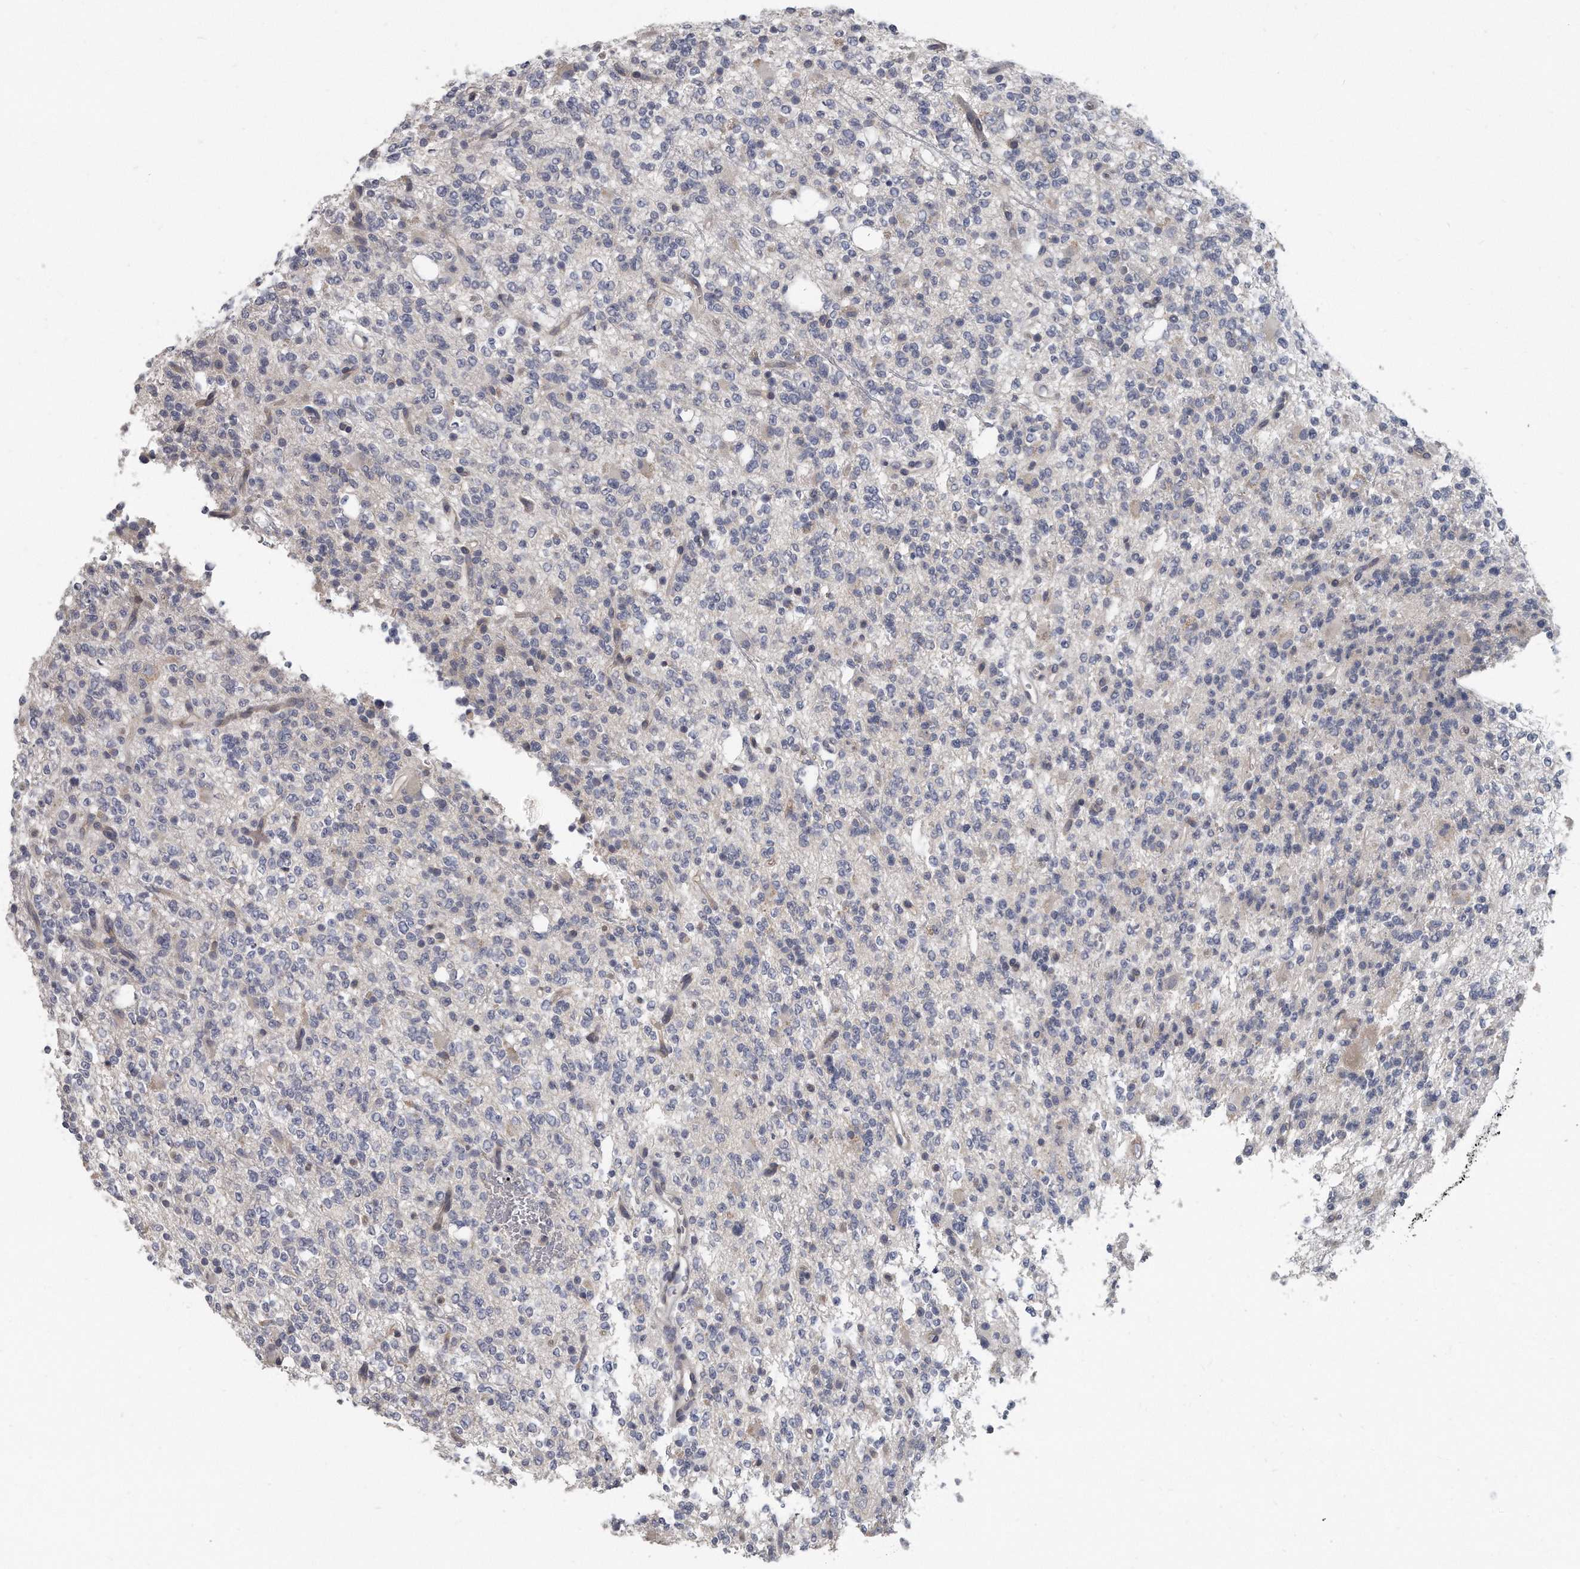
{"staining": {"intensity": "negative", "quantity": "none", "location": "none"}, "tissue": "glioma", "cell_type": "Tumor cells", "image_type": "cancer", "snomed": [{"axis": "morphology", "description": "Glioma, malignant, High grade"}, {"axis": "topography", "description": "Brain"}], "caption": "This is an immunohistochemistry histopathology image of human malignant glioma (high-grade). There is no expression in tumor cells.", "gene": "PLEKHA6", "patient": {"sex": "female", "age": 62}}